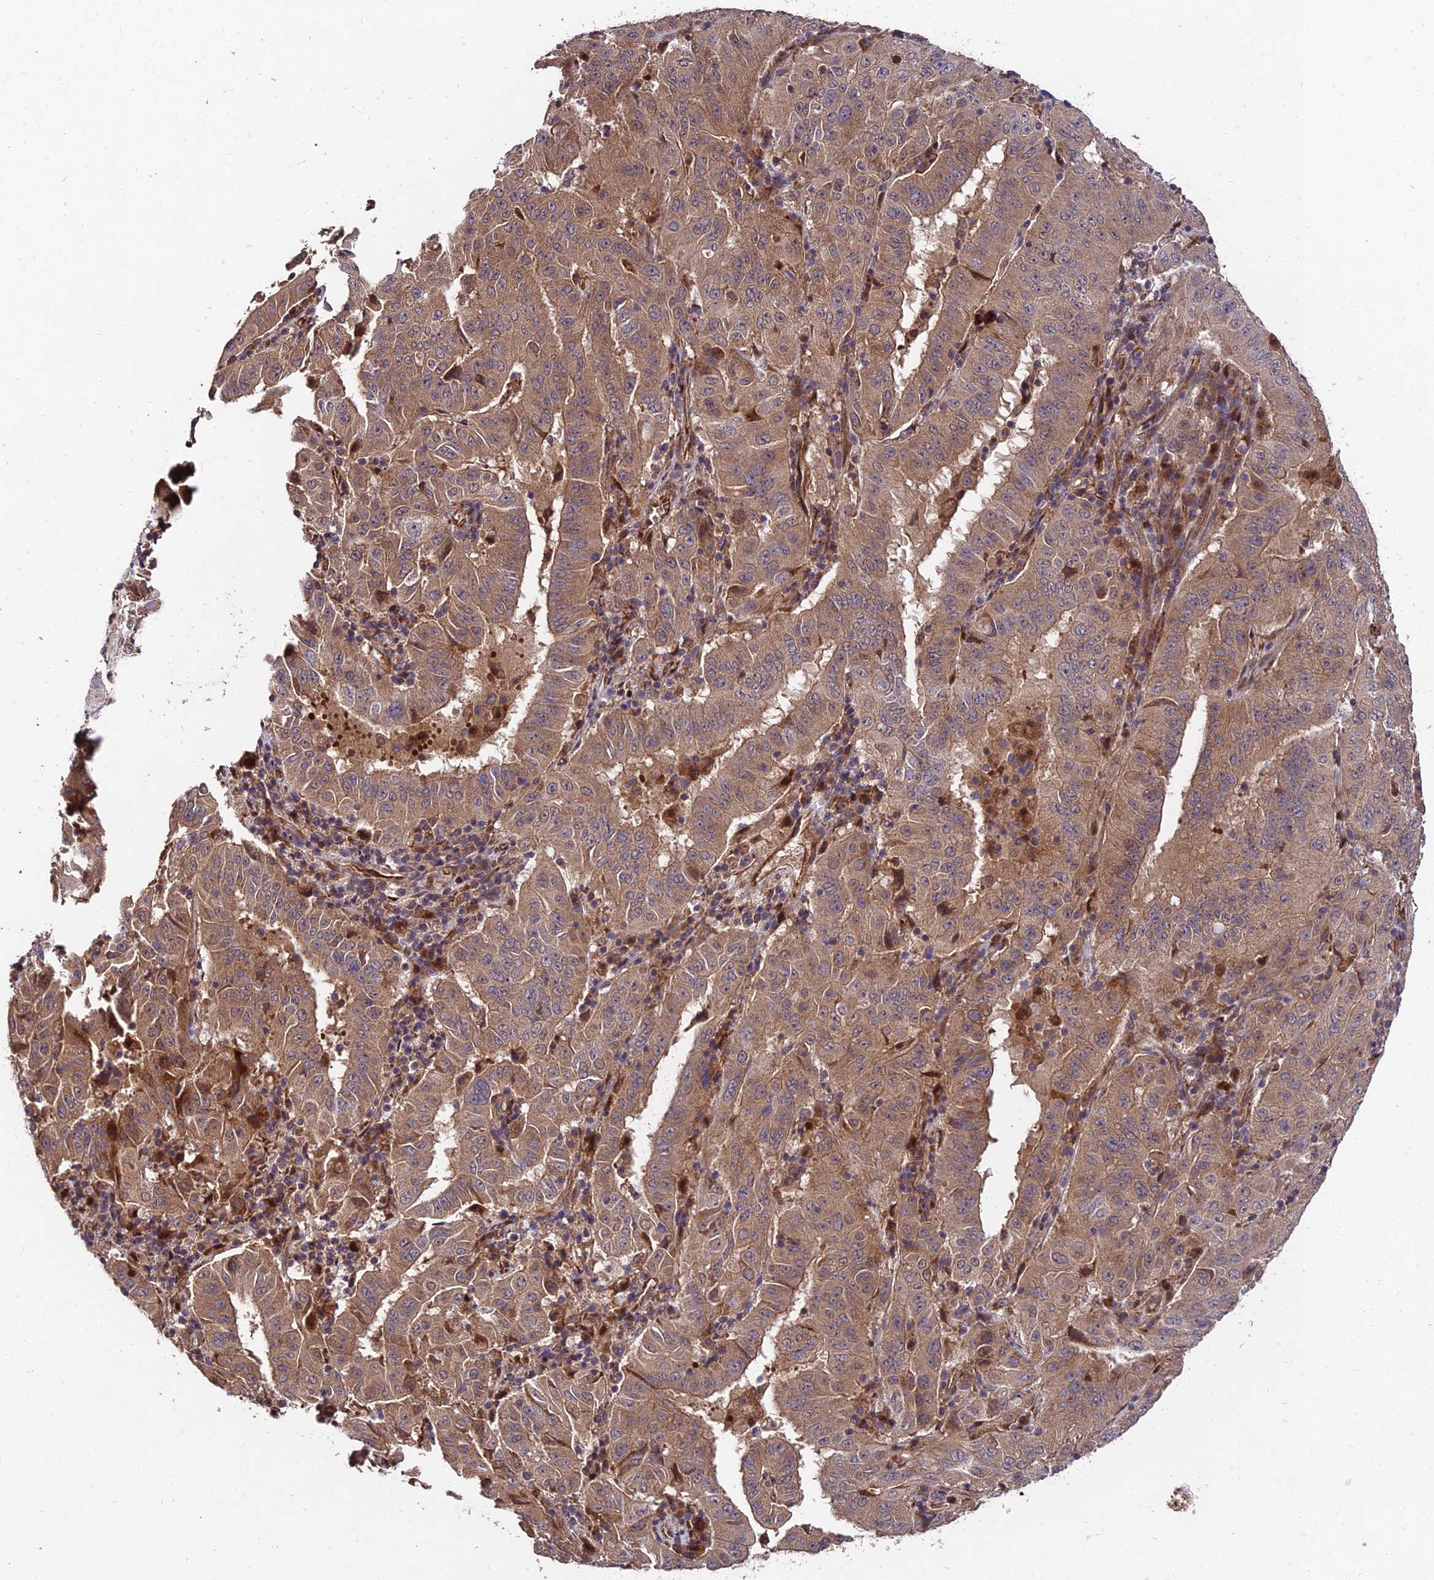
{"staining": {"intensity": "moderate", "quantity": ">75%", "location": "cytoplasmic/membranous"}, "tissue": "pancreatic cancer", "cell_type": "Tumor cells", "image_type": "cancer", "snomed": [{"axis": "morphology", "description": "Adenocarcinoma, NOS"}, {"axis": "topography", "description": "Pancreas"}], "caption": "This is an image of immunohistochemistry (IHC) staining of pancreatic cancer, which shows moderate positivity in the cytoplasmic/membranous of tumor cells.", "gene": "MKKS", "patient": {"sex": "male", "age": 63}}